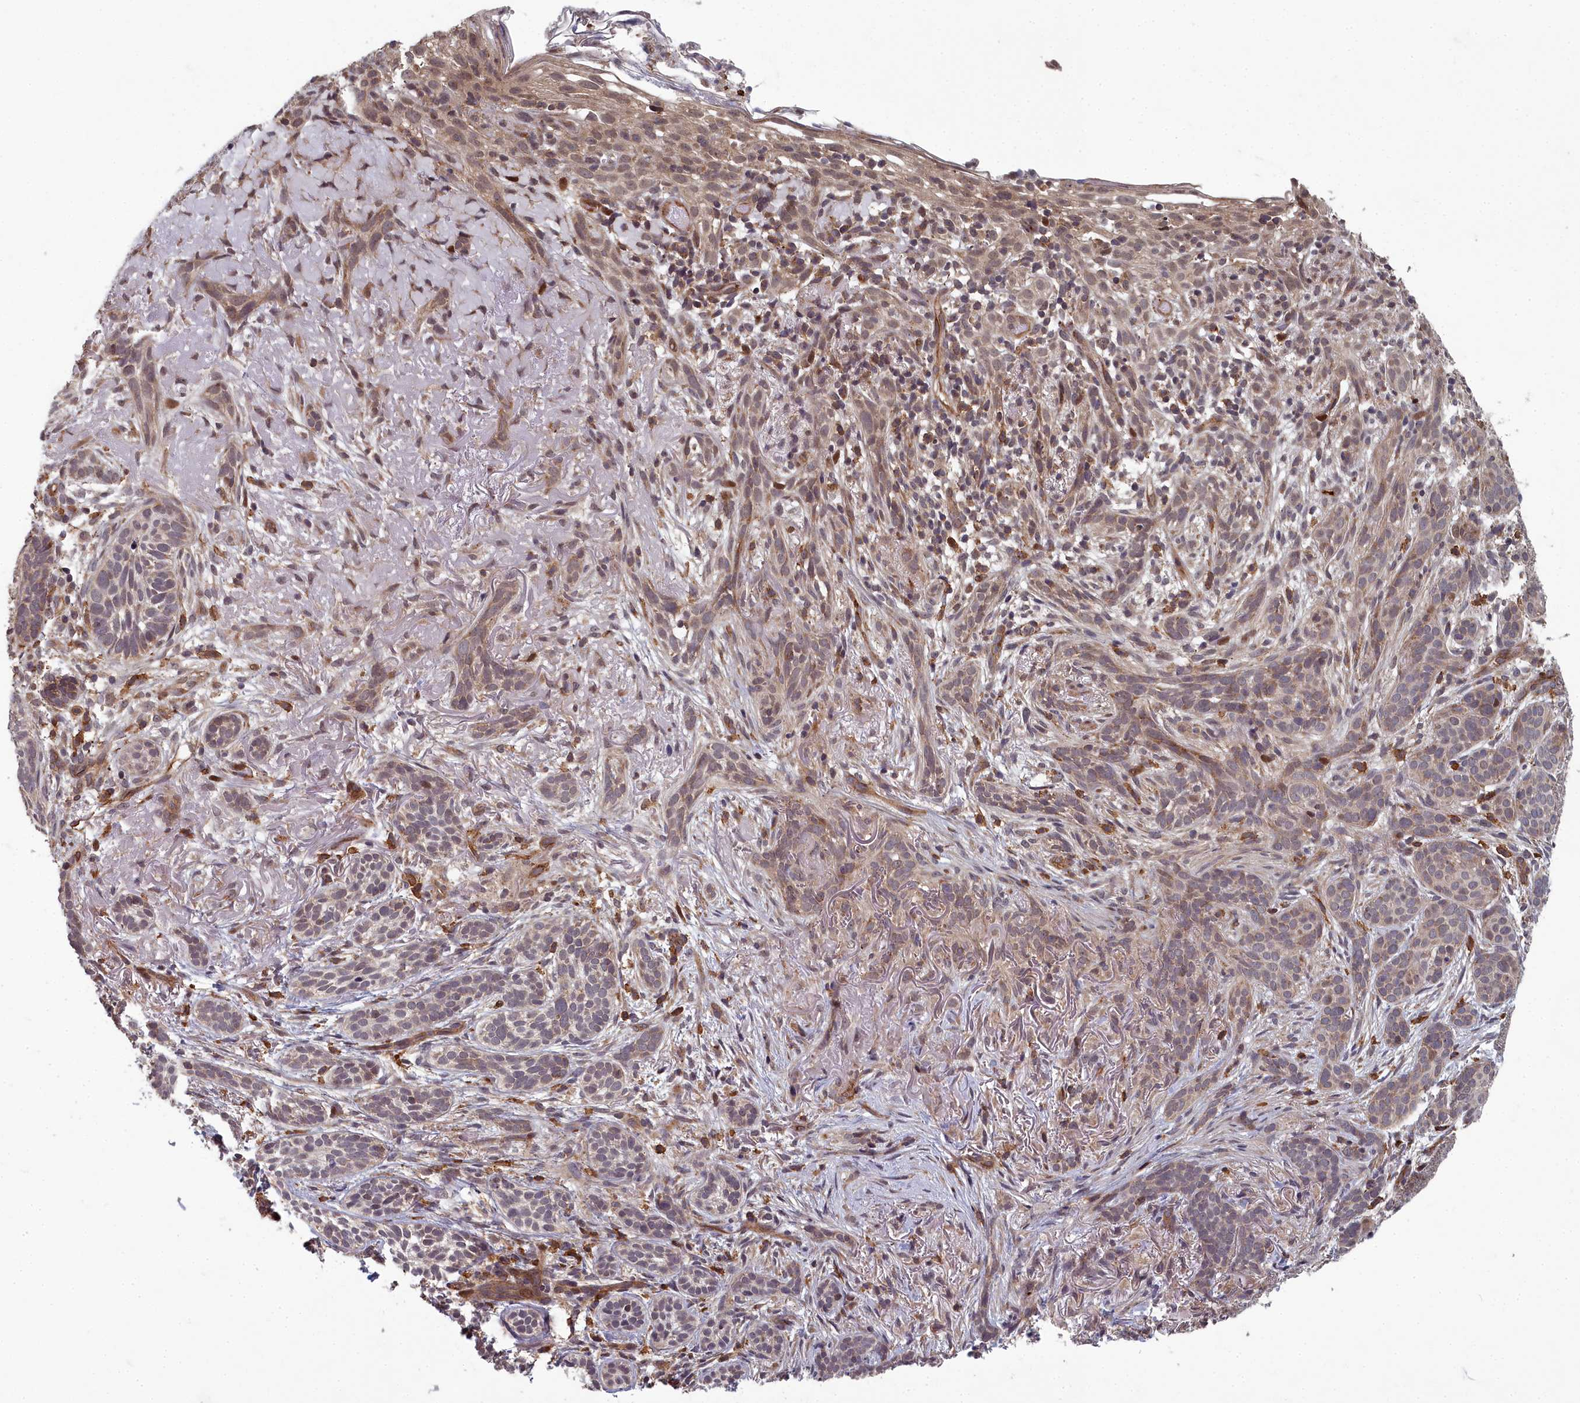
{"staining": {"intensity": "moderate", "quantity": "<25%", "location": "cytoplasmic/membranous,nuclear"}, "tissue": "skin cancer", "cell_type": "Tumor cells", "image_type": "cancer", "snomed": [{"axis": "morphology", "description": "Basal cell carcinoma"}, {"axis": "topography", "description": "Skin"}], "caption": "Immunohistochemical staining of human skin cancer (basal cell carcinoma) exhibits low levels of moderate cytoplasmic/membranous and nuclear protein staining in approximately <25% of tumor cells.", "gene": "TSPYL4", "patient": {"sex": "male", "age": 71}}